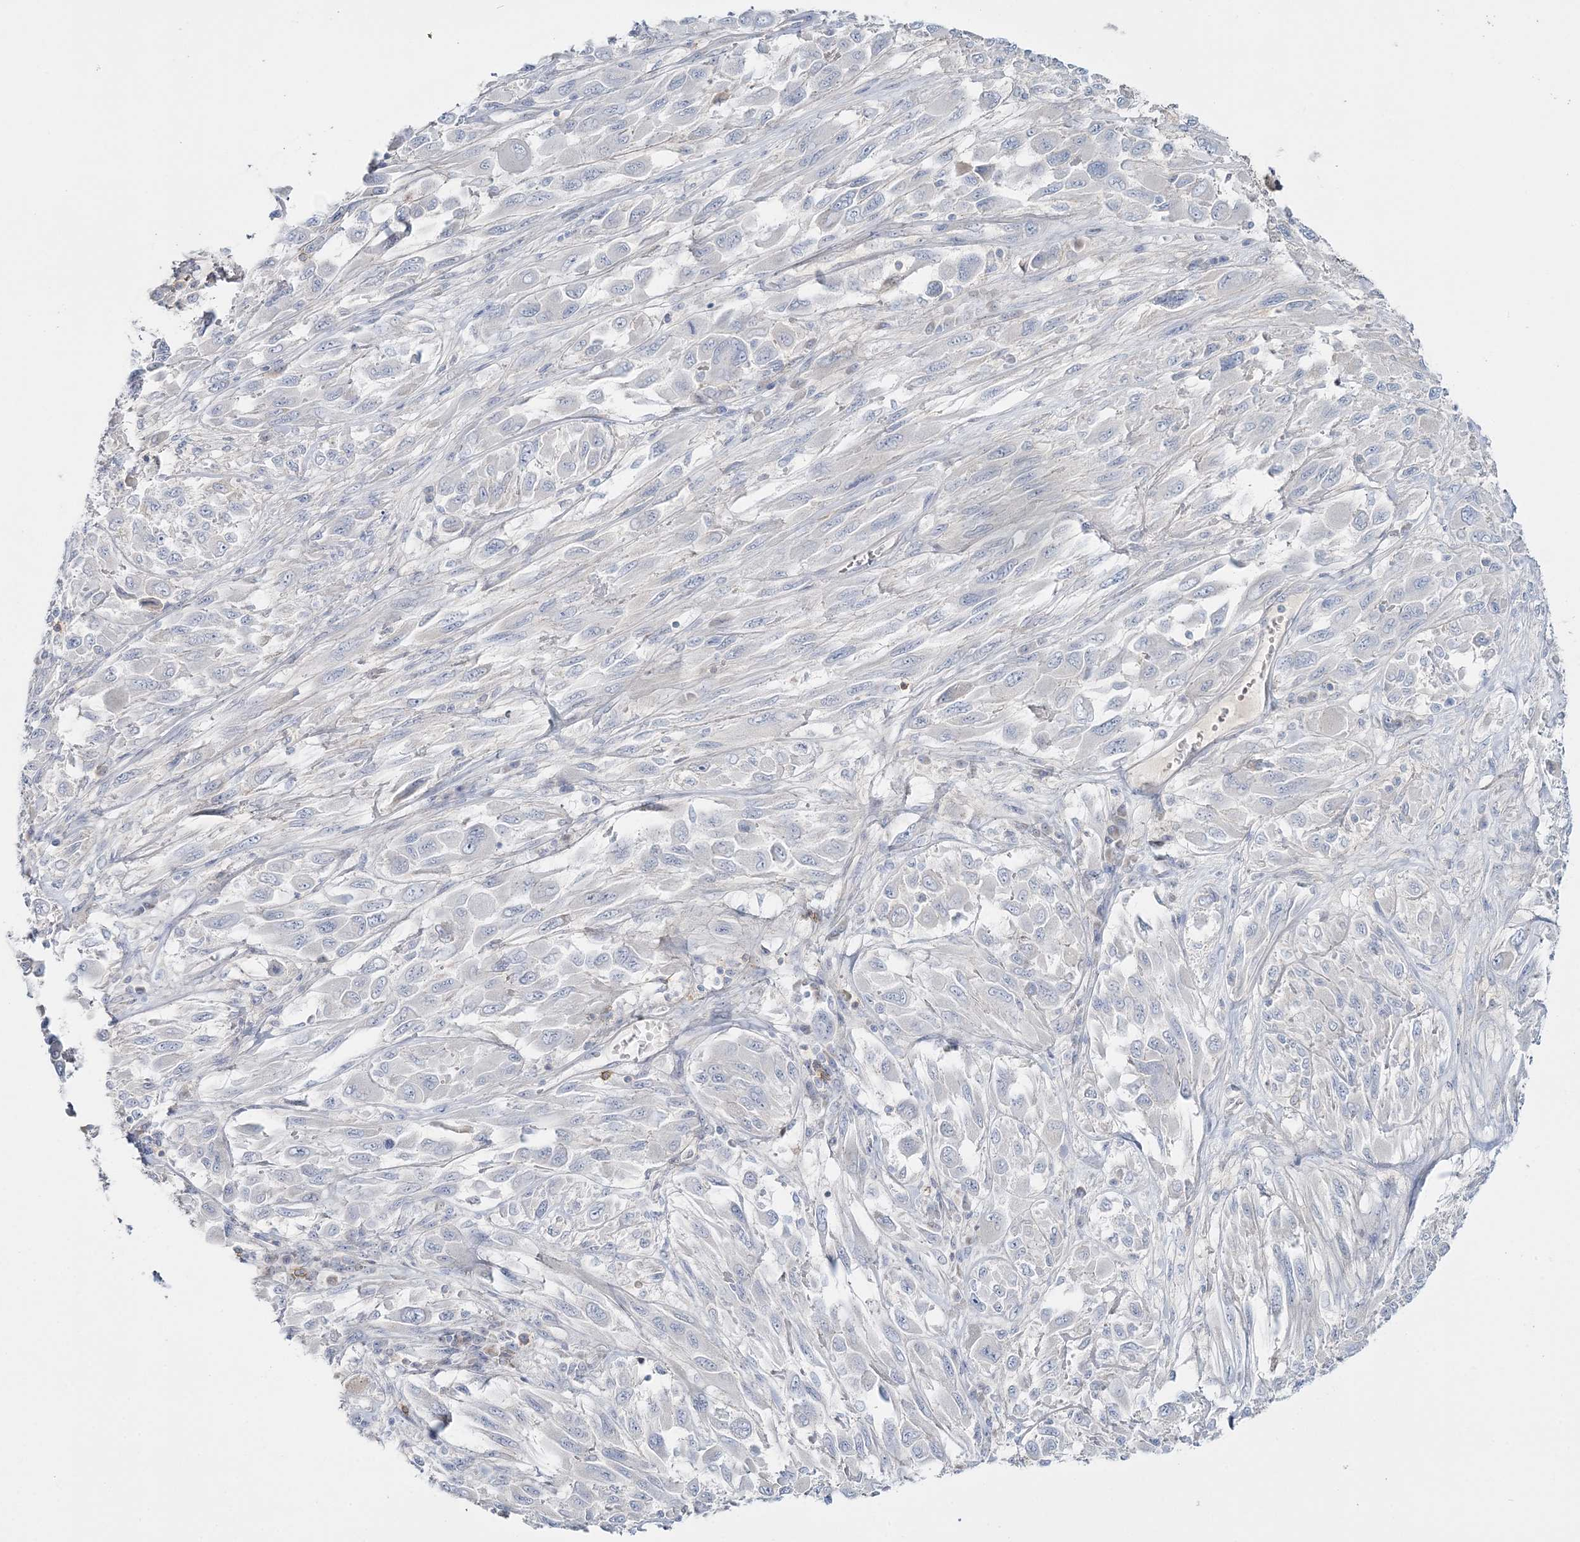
{"staining": {"intensity": "negative", "quantity": "none", "location": "none"}, "tissue": "melanoma", "cell_type": "Tumor cells", "image_type": "cancer", "snomed": [{"axis": "morphology", "description": "Malignant melanoma, NOS"}, {"axis": "topography", "description": "Skin"}], "caption": "Melanoma was stained to show a protein in brown. There is no significant staining in tumor cells.", "gene": "WDSUB1", "patient": {"sex": "female", "age": 91}}